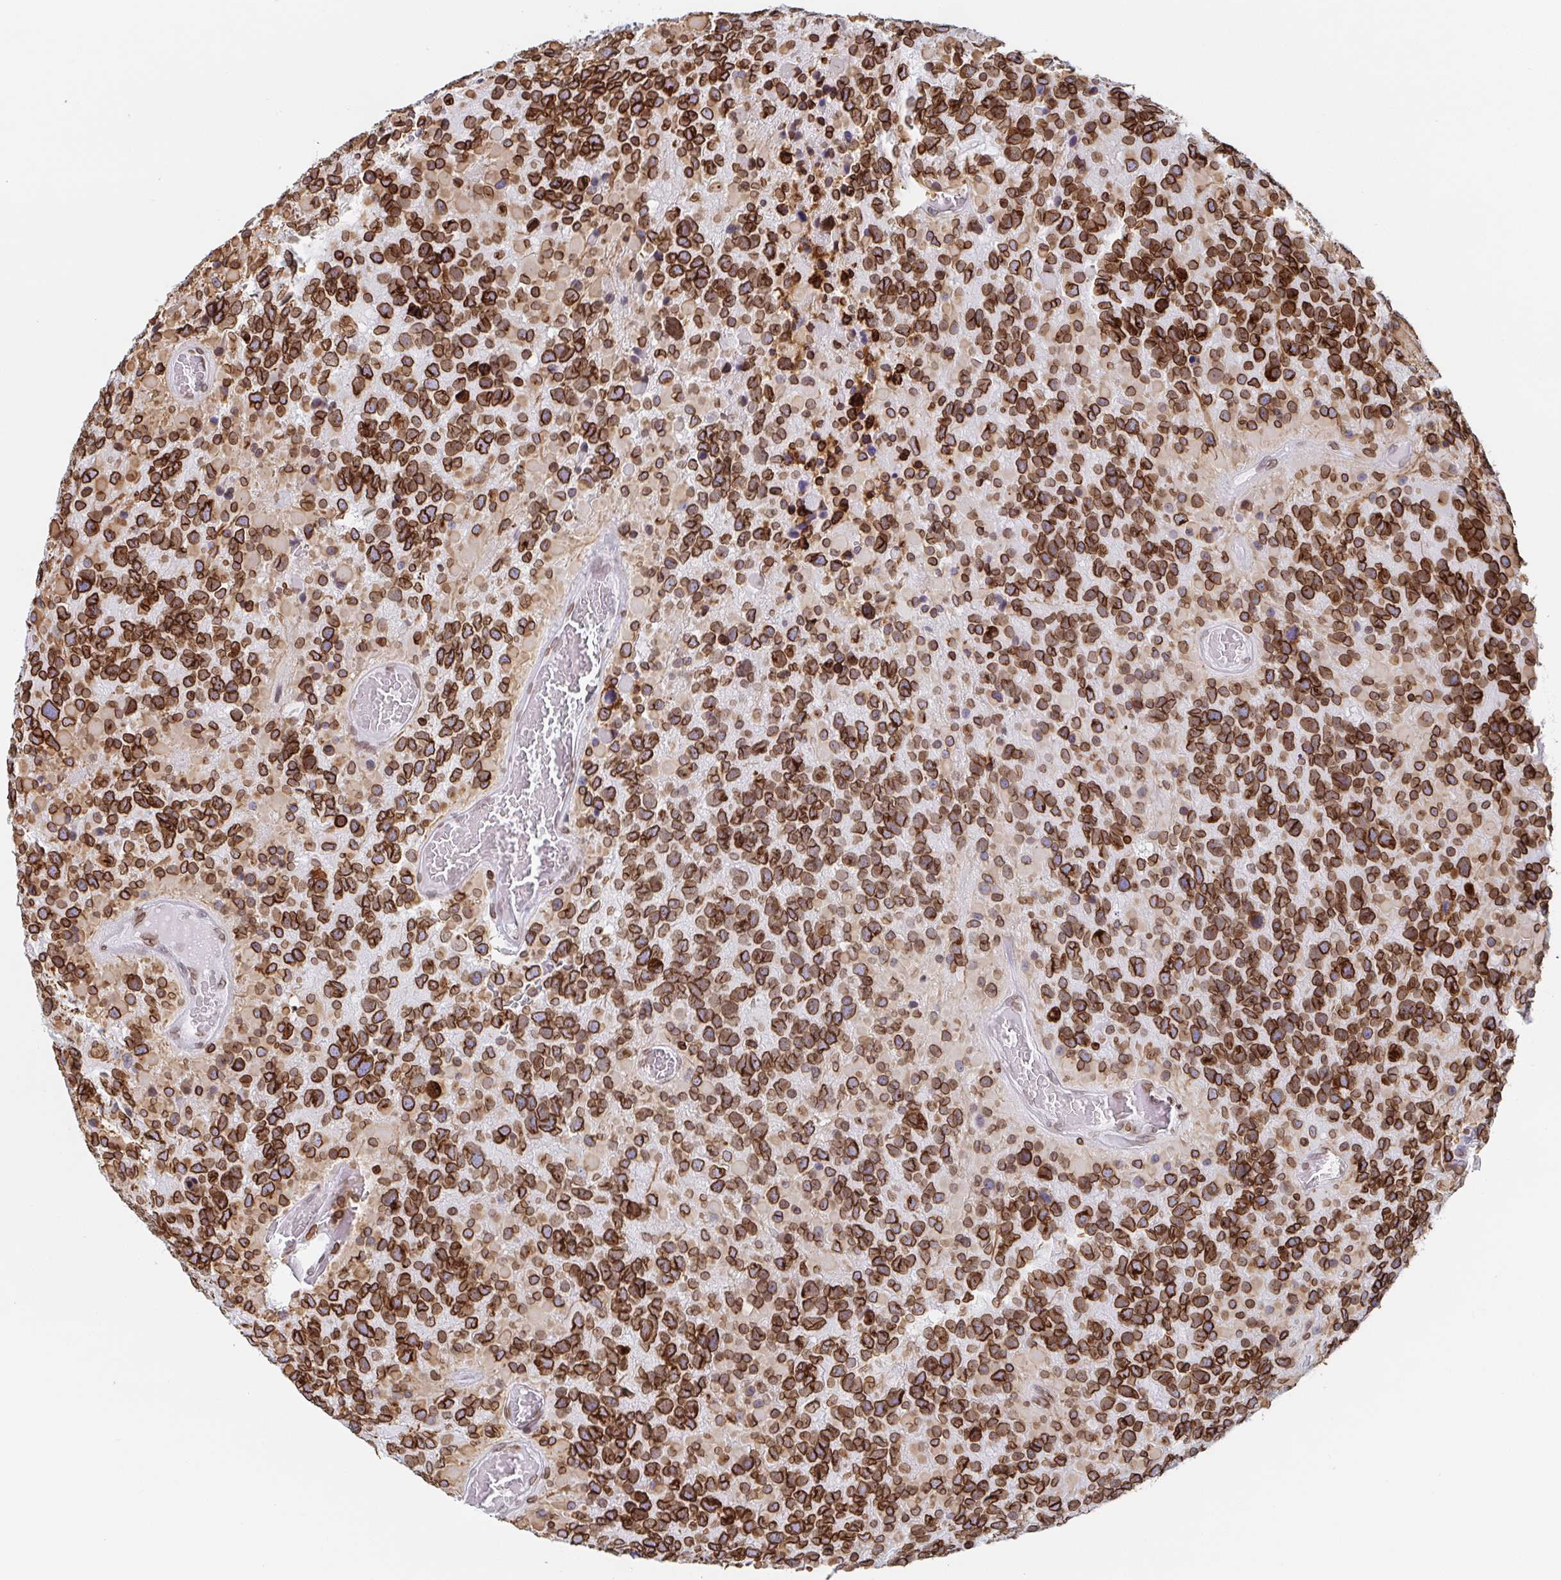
{"staining": {"intensity": "strong", "quantity": ">75%", "location": "cytoplasmic/membranous,nuclear"}, "tissue": "glioma", "cell_type": "Tumor cells", "image_type": "cancer", "snomed": [{"axis": "morphology", "description": "Glioma, malignant, High grade"}, {"axis": "topography", "description": "Brain"}], "caption": "The micrograph shows staining of malignant glioma (high-grade), revealing strong cytoplasmic/membranous and nuclear protein staining (brown color) within tumor cells. (DAB = brown stain, brightfield microscopy at high magnification).", "gene": "BTBD7", "patient": {"sex": "female", "age": 40}}